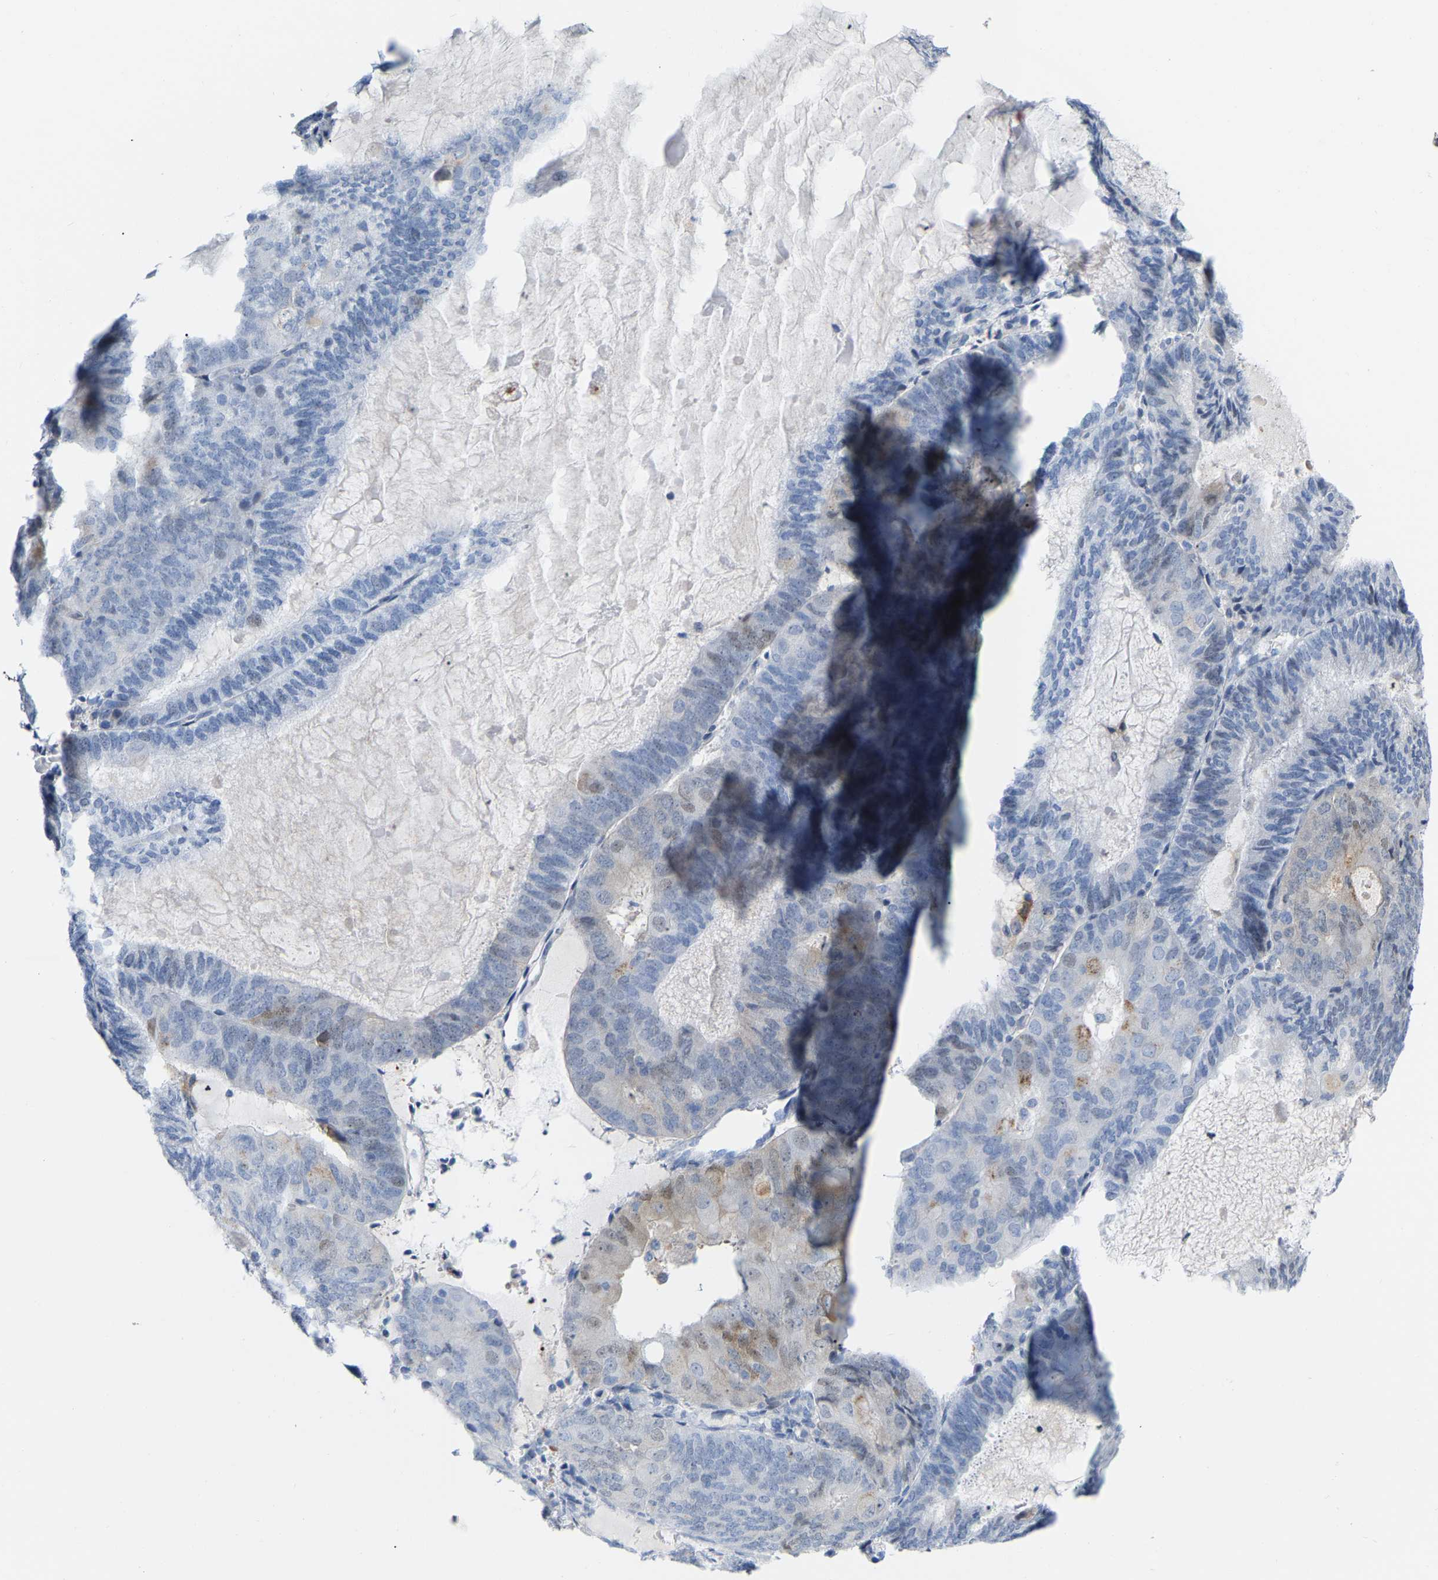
{"staining": {"intensity": "weak", "quantity": "<25%", "location": "cytoplasmic/membranous,nuclear"}, "tissue": "endometrial cancer", "cell_type": "Tumor cells", "image_type": "cancer", "snomed": [{"axis": "morphology", "description": "Adenocarcinoma, NOS"}, {"axis": "topography", "description": "Endometrium"}], "caption": "This is a image of IHC staining of endometrial cancer (adenocarcinoma), which shows no positivity in tumor cells. The staining was performed using DAB to visualize the protein expression in brown, while the nuclei were stained in blue with hematoxylin (Magnification: 20x).", "gene": "ABTB2", "patient": {"sex": "female", "age": 81}}